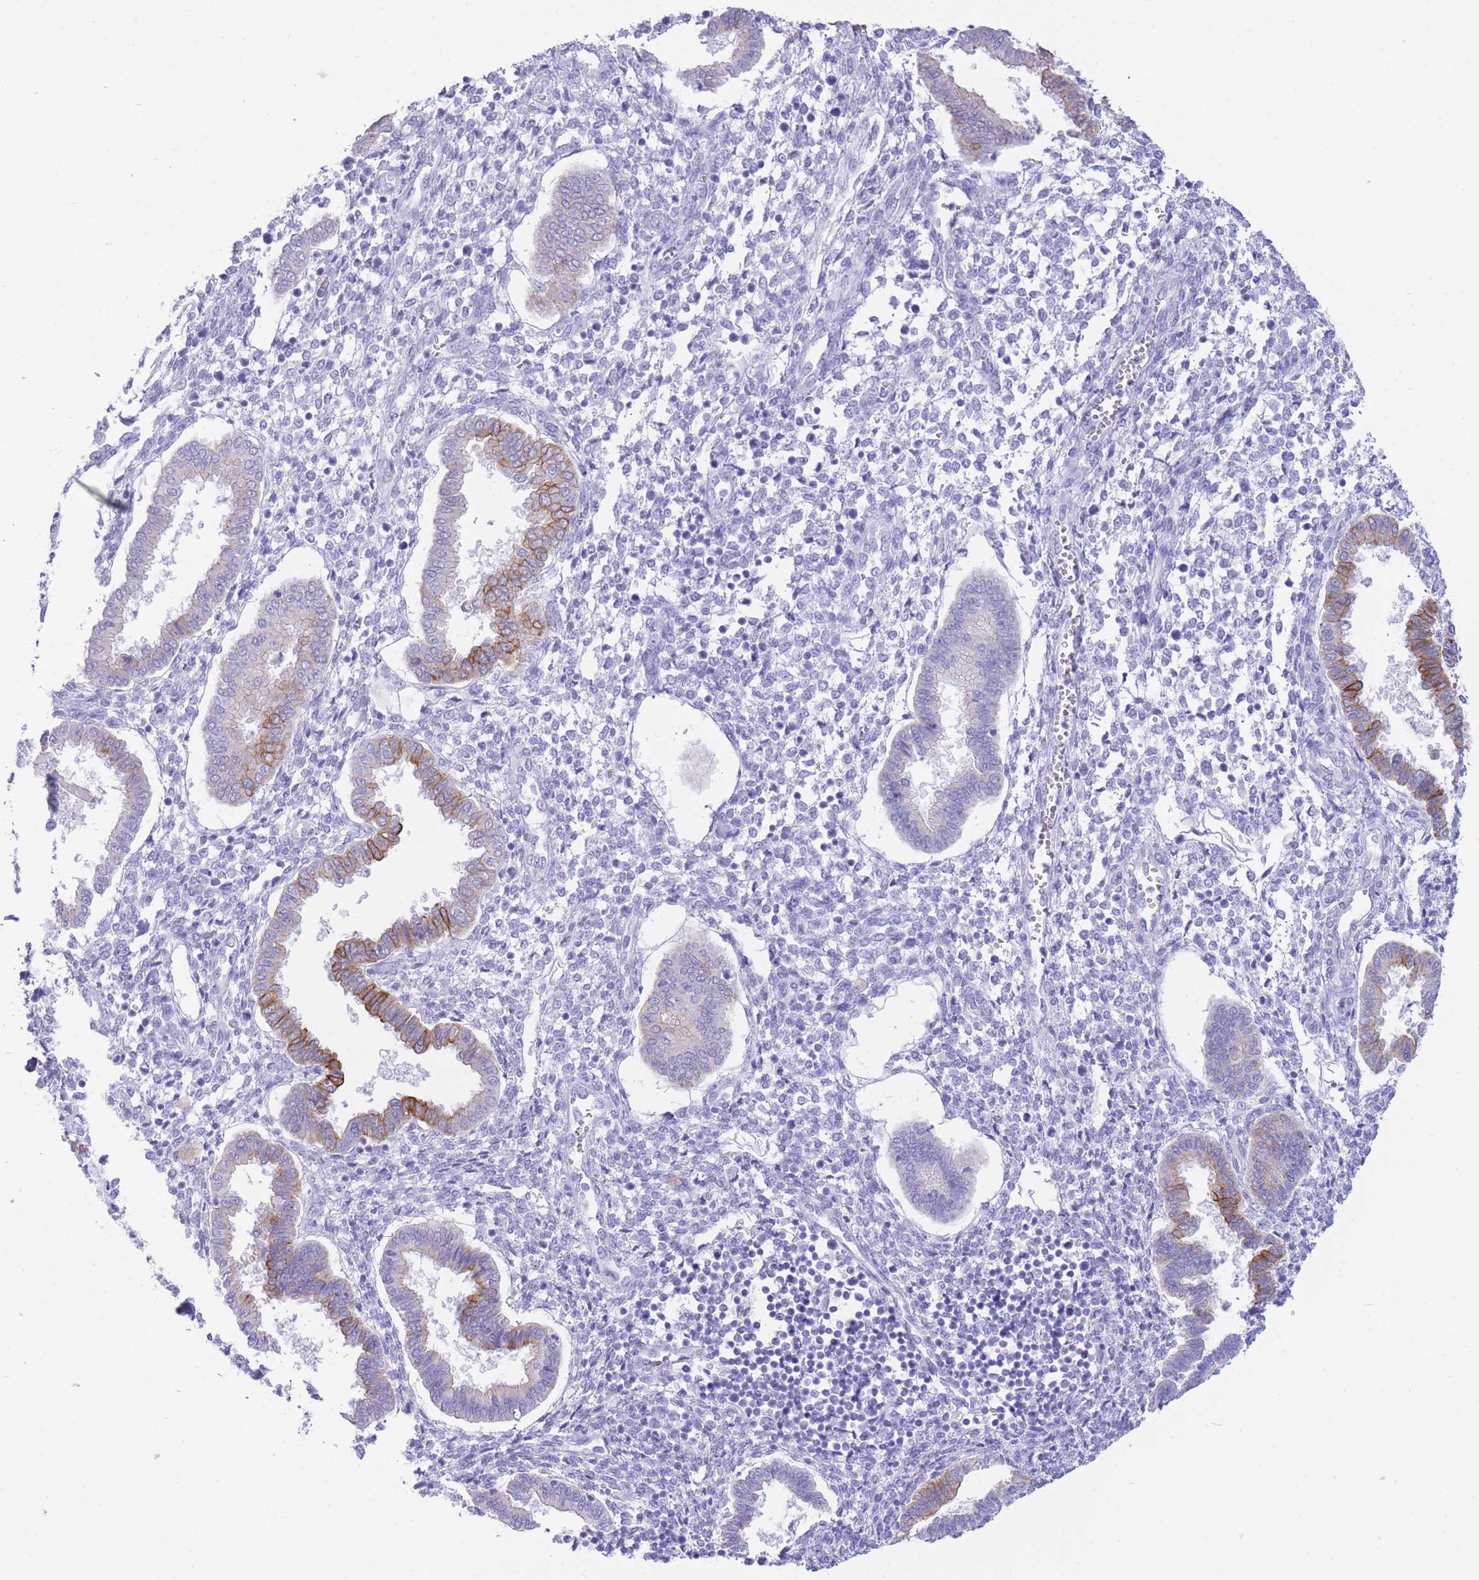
{"staining": {"intensity": "negative", "quantity": "none", "location": "none"}, "tissue": "endometrium", "cell_type": "Cells in endometrial stroma", "image_type": "normal", "snomed": [{"axis": "morphology", "description": "Normal tissue, NOS"}, {"axis": "topography", "description": "Endometrium"}], "caption": "IHC micrograph of benign endometrium: endometrium stained with DAB displays no significant protein positivity in cells in endometrial stroma.", "gene": "VWA8", "patient": {"sex": "female", "age": 24}}